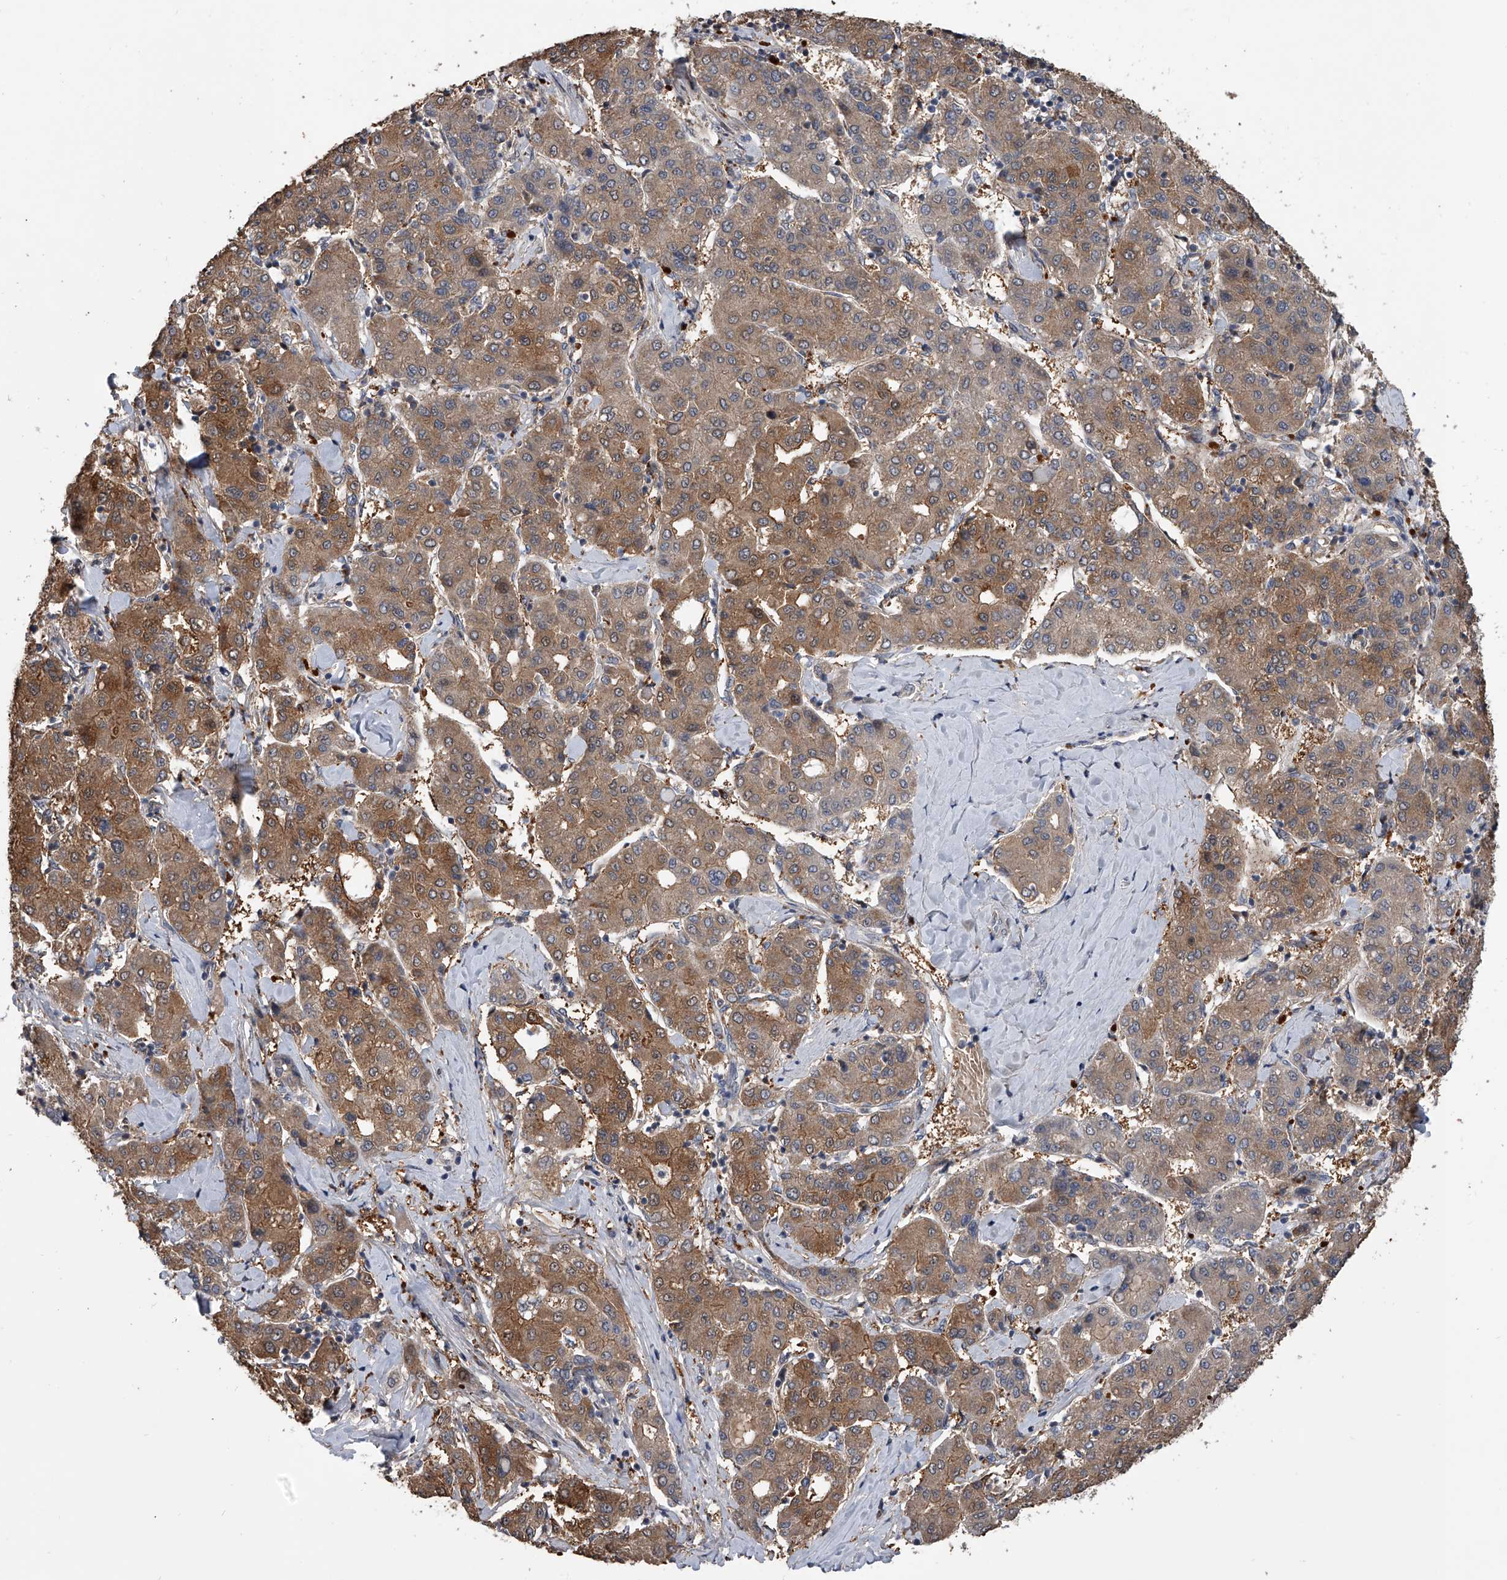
{"staining": {"intensity": "moderate", "quantity": ">75%", "location": "cytoplasmic/membranous"}, "tissue": "liver cancer", "cell_type": "Tumor cells", "image_type": "cancer", "snomed": [{"axis": "morphology", "description": "Carcinoma, Hepatocellular, NOS"}, {"axis": "topography", "description": "Liver"}], "caption": "Brown immunohistochemical staining in hepatocellular carcinoma (liver) exhibits moderate cytoplasmic/membranous expression in approximately >75% of tumor cells. The staining was performed using DAB (3,3'-diaminobenzidine), with brown indicating positive protein expression. Nuclei are stained blue with hematoxylin.", "gene": "DOCK9", "patient": {"sex": "male", "age": 65}}